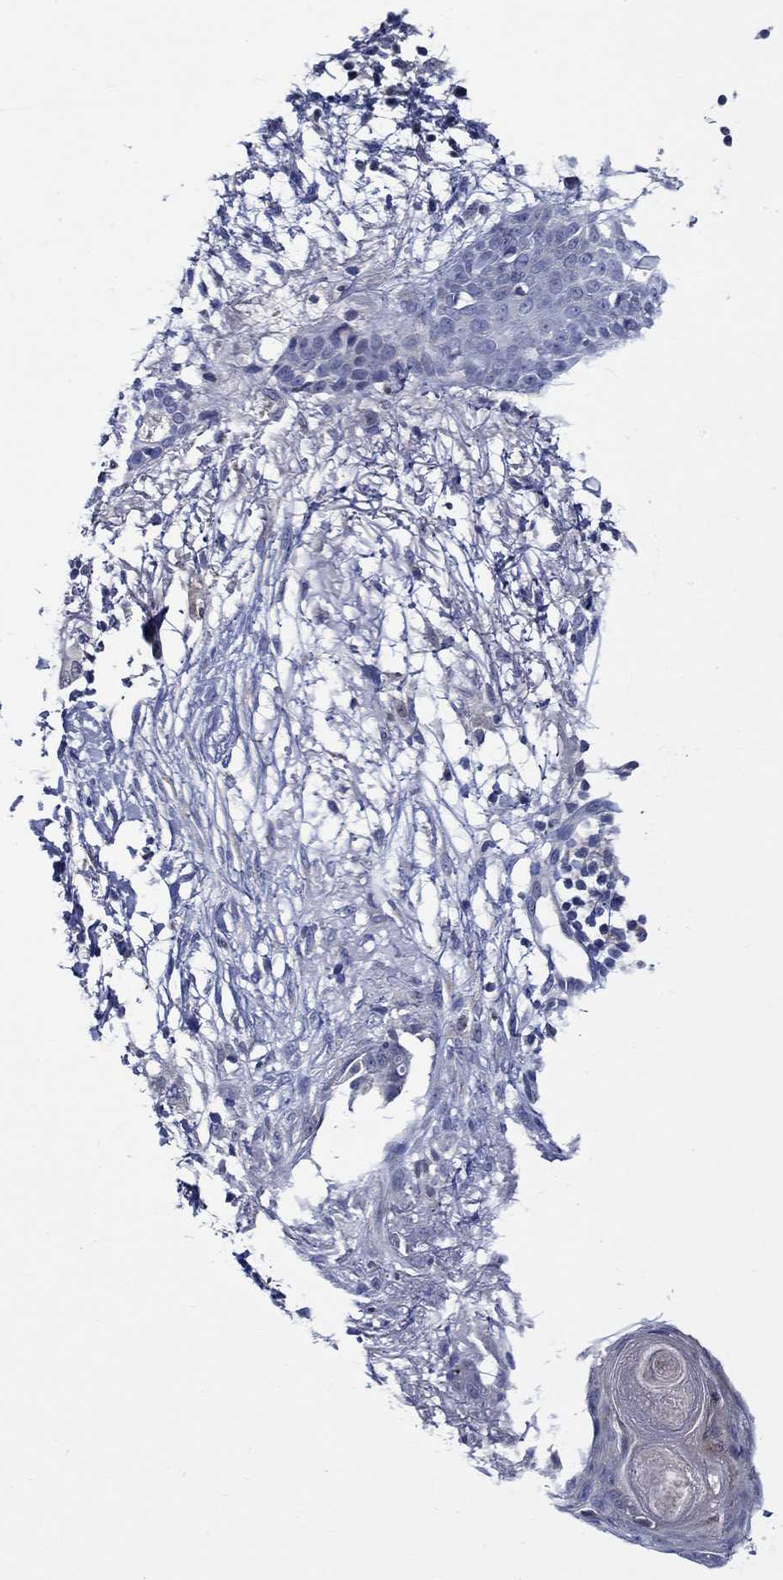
{"staining": {"intensity": "negative", "quantity": "none", "location": "none"}, "tissue": "skin cancer", "cell_type": "Tumor cells", "image_type": "cancer", "snomed": [{"axis": "morphology", "description": "Normal tissue, NOS"}, {"axis": "morphology", "description": "Basal cell carcinoma"}, {"axis": "topography", "description": "Skin"}], "caption": "There is no significant expression in tumor cells of skin cancer.", "gene": "ALOX12", "patient": {"sex": "male", "age": 84}}